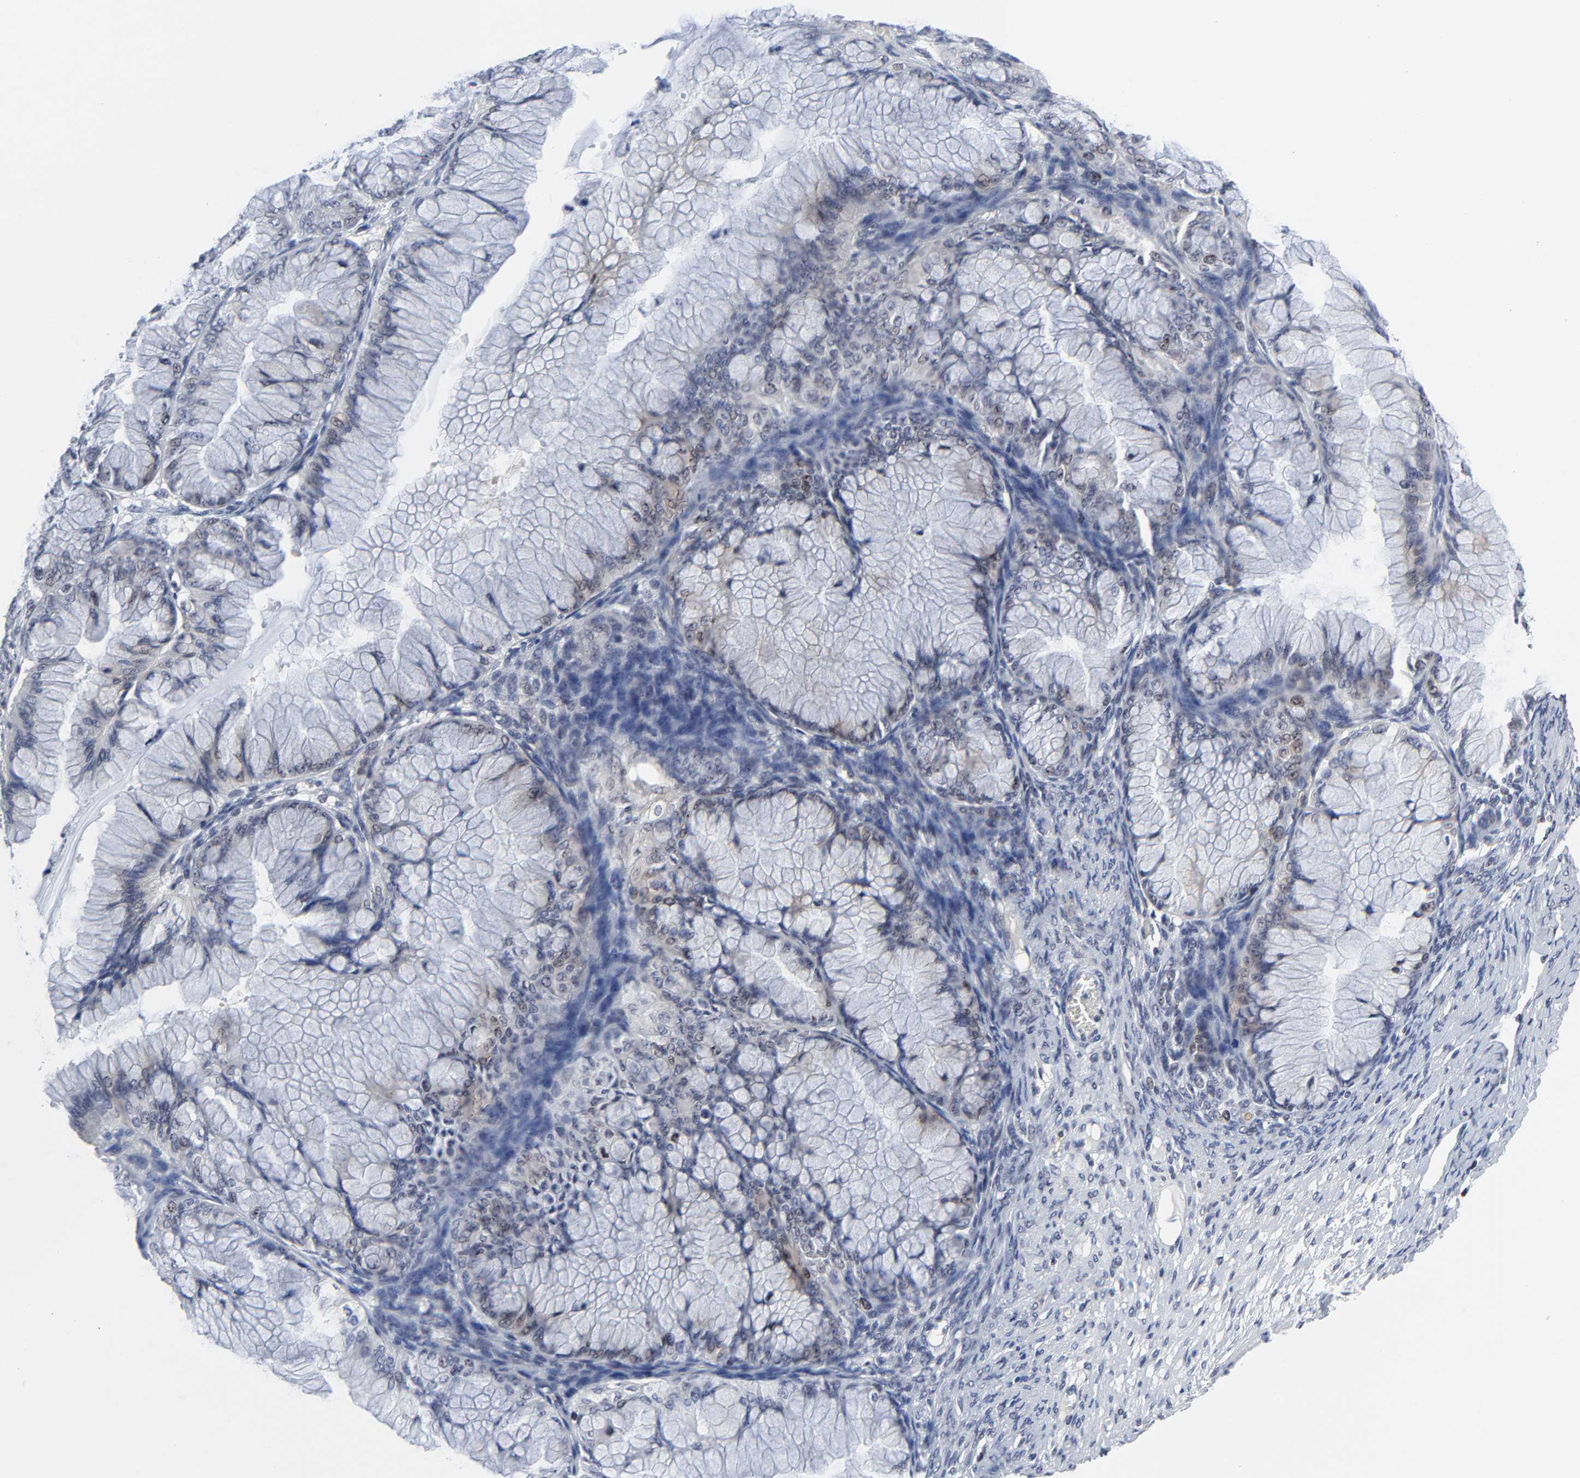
{"staining": {"intensity": "weak", "quantity": "25%-75%", "location": "nuclear"}, "tissue": "ovarian cancer", "cell_type": "Tumor cells", "image_type": "cancer", "snomed": [{"axis": "morphology", "description": "Cystadenocarcinoma, mucinous, NOS"}, {"axis": "topography", "description": "Ovary"}], "caption": "About 25%-75% of tumor cells in human ovarian mucinous cystadenocarcinoma display weak nuclear protein positivity as visualized by brown immunohistochemical staining.", "gene": "ZNF589", "patient": {"sex": "female", "age": 63}}